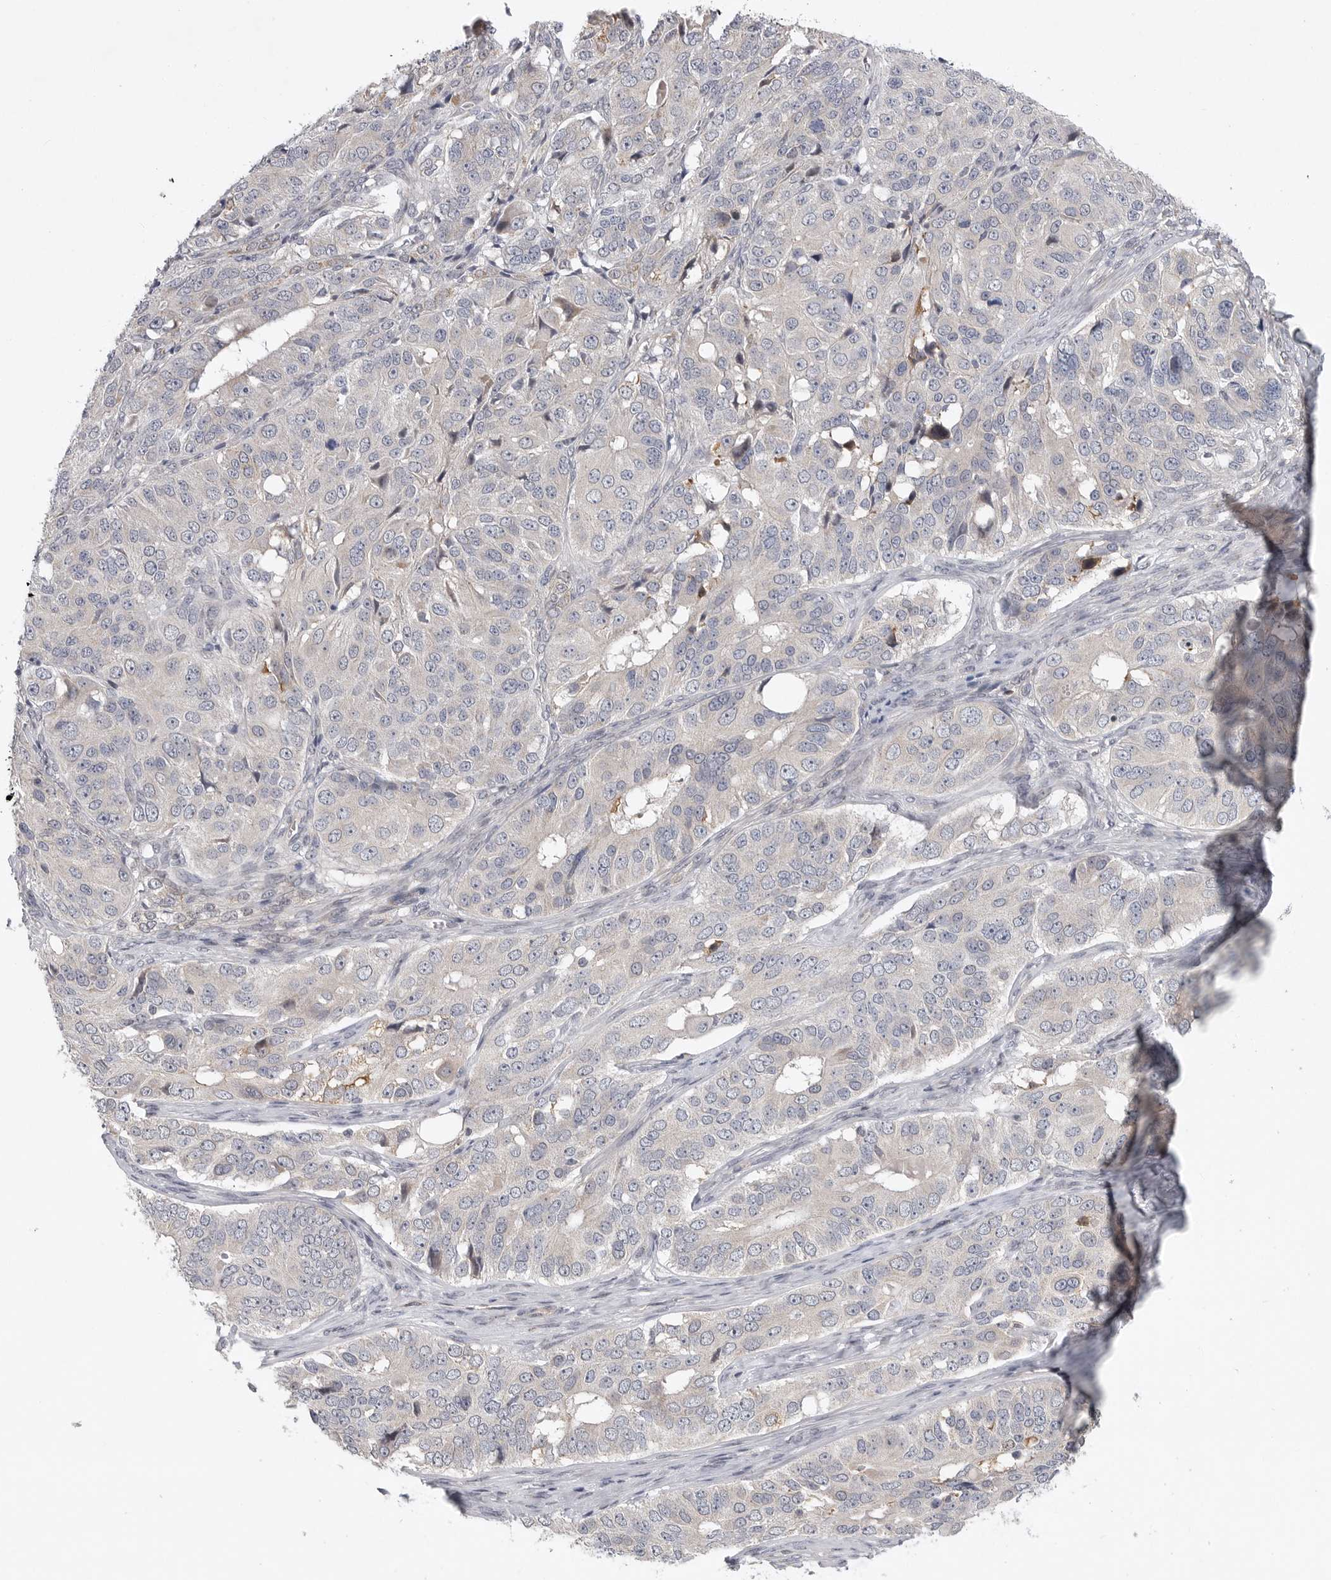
{"staining": {"intensity": "negative", "quantity": "none", "location": "none"}, "tissue": "ovarian cancer", "cell_type": "Tumor cells", "image_type": "cancer", "snomed": [{"axis": "morphology", "description": "Carcinoma, endometroid"}, {"axis": "topography", "description": "Ovary"}], "caption": "This is a histopathology image of IHC staining of endometroid carcinoma (ovarian), which shows no expression in tumor cells. Brightfield microscopy of immunohistochemistry stained with DAB (3,3'-diaminobenzidine) (brown) and hematoxylin (blue), captured at high magnification.", "gene": "FBXO43", "patient": {"sex": "female", "age": 51}}